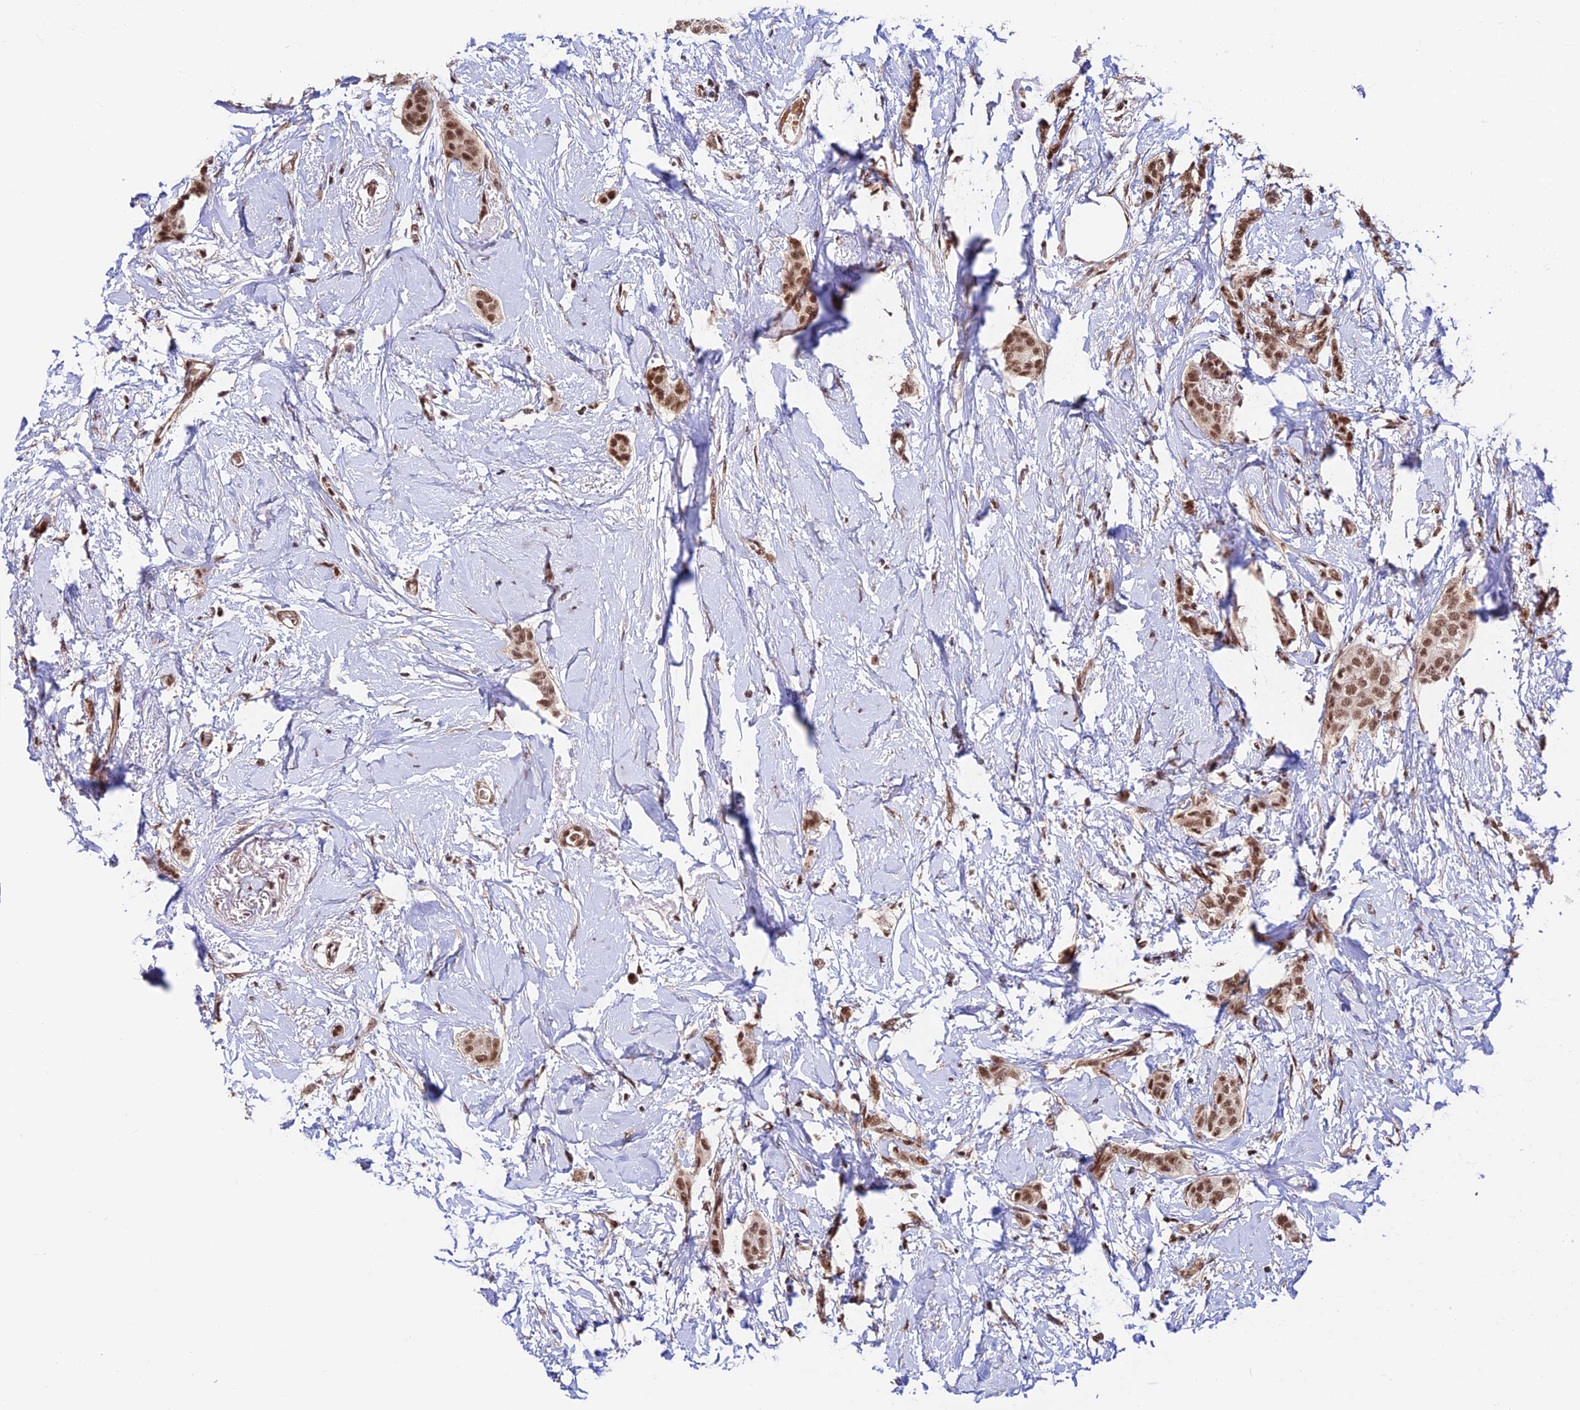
{"staining": {"intensity": "moderate", "quantity": ">75%", "location": "nuclear"}, "tissue": "breast cancer", "cell_type": "Tumor cells", "image_type": "cancer", "snomed": [{"axis": "morphology", "description": "Duct carcinoma"}, {"axis": "topography", "description": "Breast"}], "caption": "IHC micrograph of breast cancer stained for a protein (brown), which exhibits medium levels of moderate nuclear staining in approximately >75% of tumor cells.", "gene": "RBM42", "patient": {"sex": "female", "age": 72}}